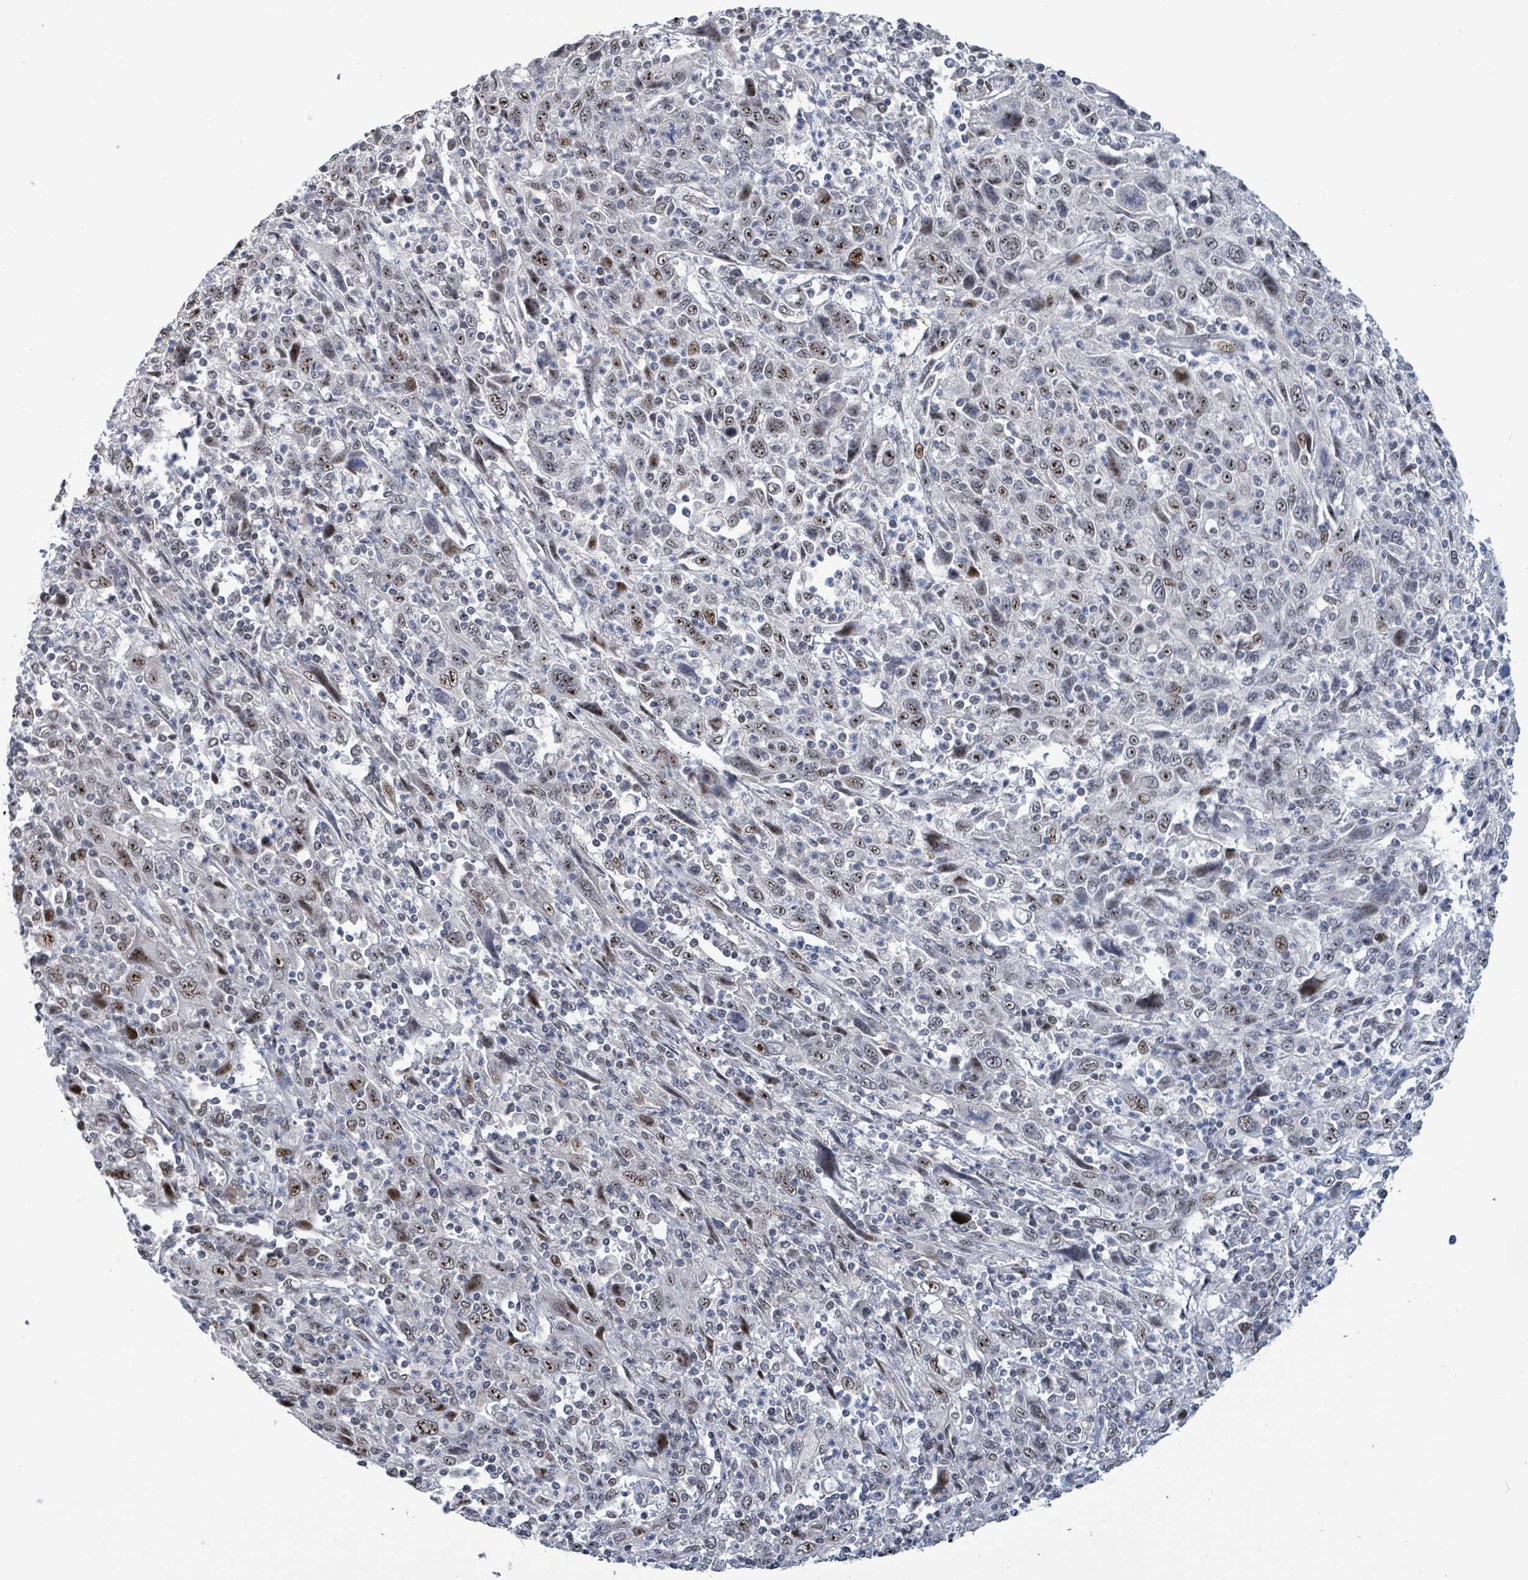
{"staining": {"intensity": "moderate", "quantity": "25%-75%", "location": "nuclear"}, "tissue": "cervical cancer", "cell_type": "Tumor cells", "image_type": "cancer", "snomed": [{"axis": "morphology", "description": "Squamous cell carcinoma, NOS"}, {"axis": "topography", "description": "Cervix"}], "caption": "Human cervical cancer stained with a protein marker shows moderate staining in tumor cells.", "gene": "RRN3", "patient": {"sex": "female", "age": 46}}